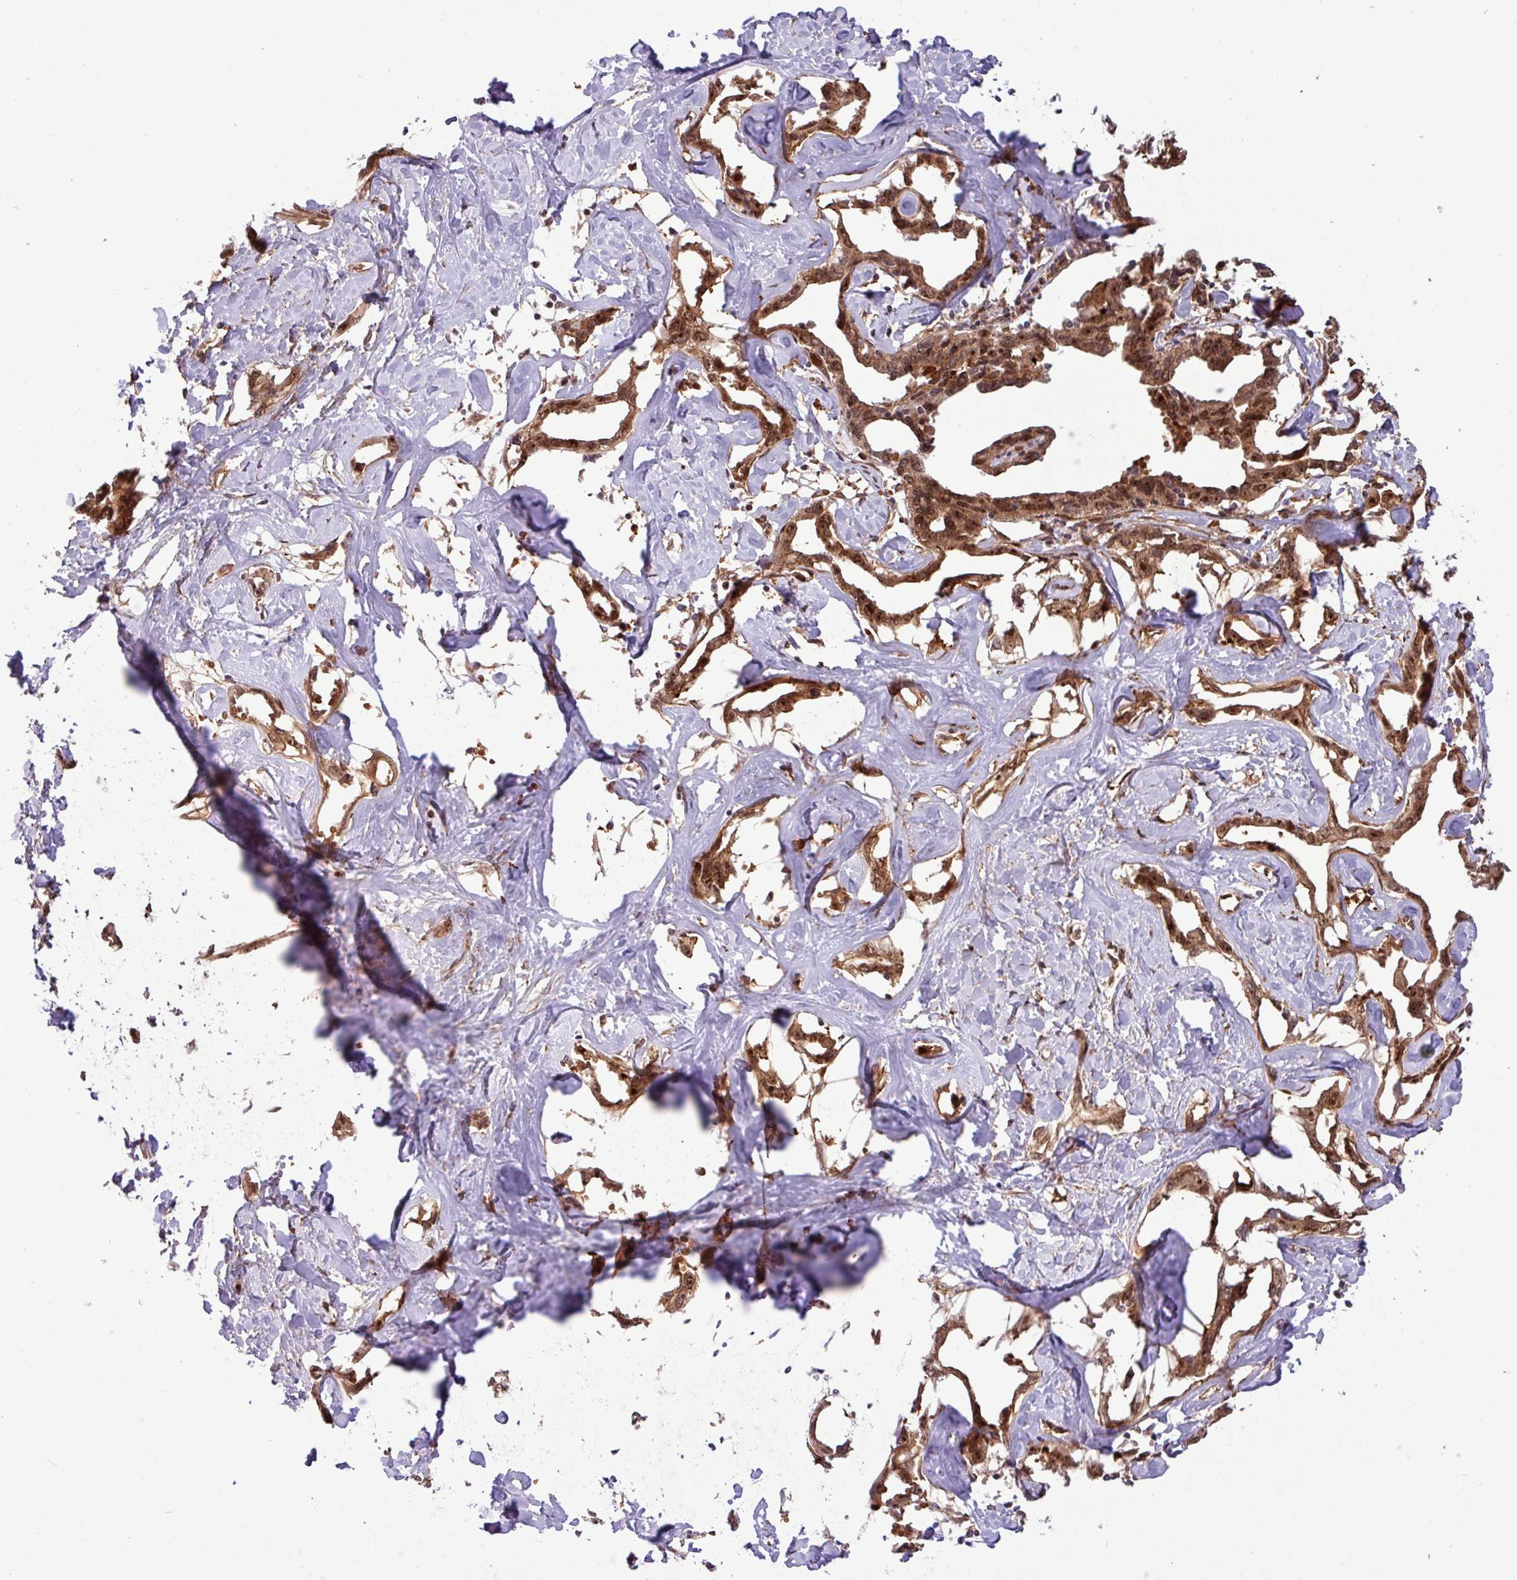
{"staining": {"intensity": "strong", "quantity": ">75%", "location": "cytoplasmic/membranous,nuclear"}, "tissue": "liver cancer", "cell_type": "Tumor cells", "image_type": "cancer", "snomed": [{"axis": "morphology", "description": "Cholangiocarcinoma"}, {"axis": "topography", "description": "Liver"}], "caption": "Strong cytoplasmic/membranous and nuclear expression for a protein is present in approximately >75% of tumor cells of liver cancer using immunohistochemistry (IHC).", "gene": "C7orf50", "patient": {"sex": "male", "age": 59}}